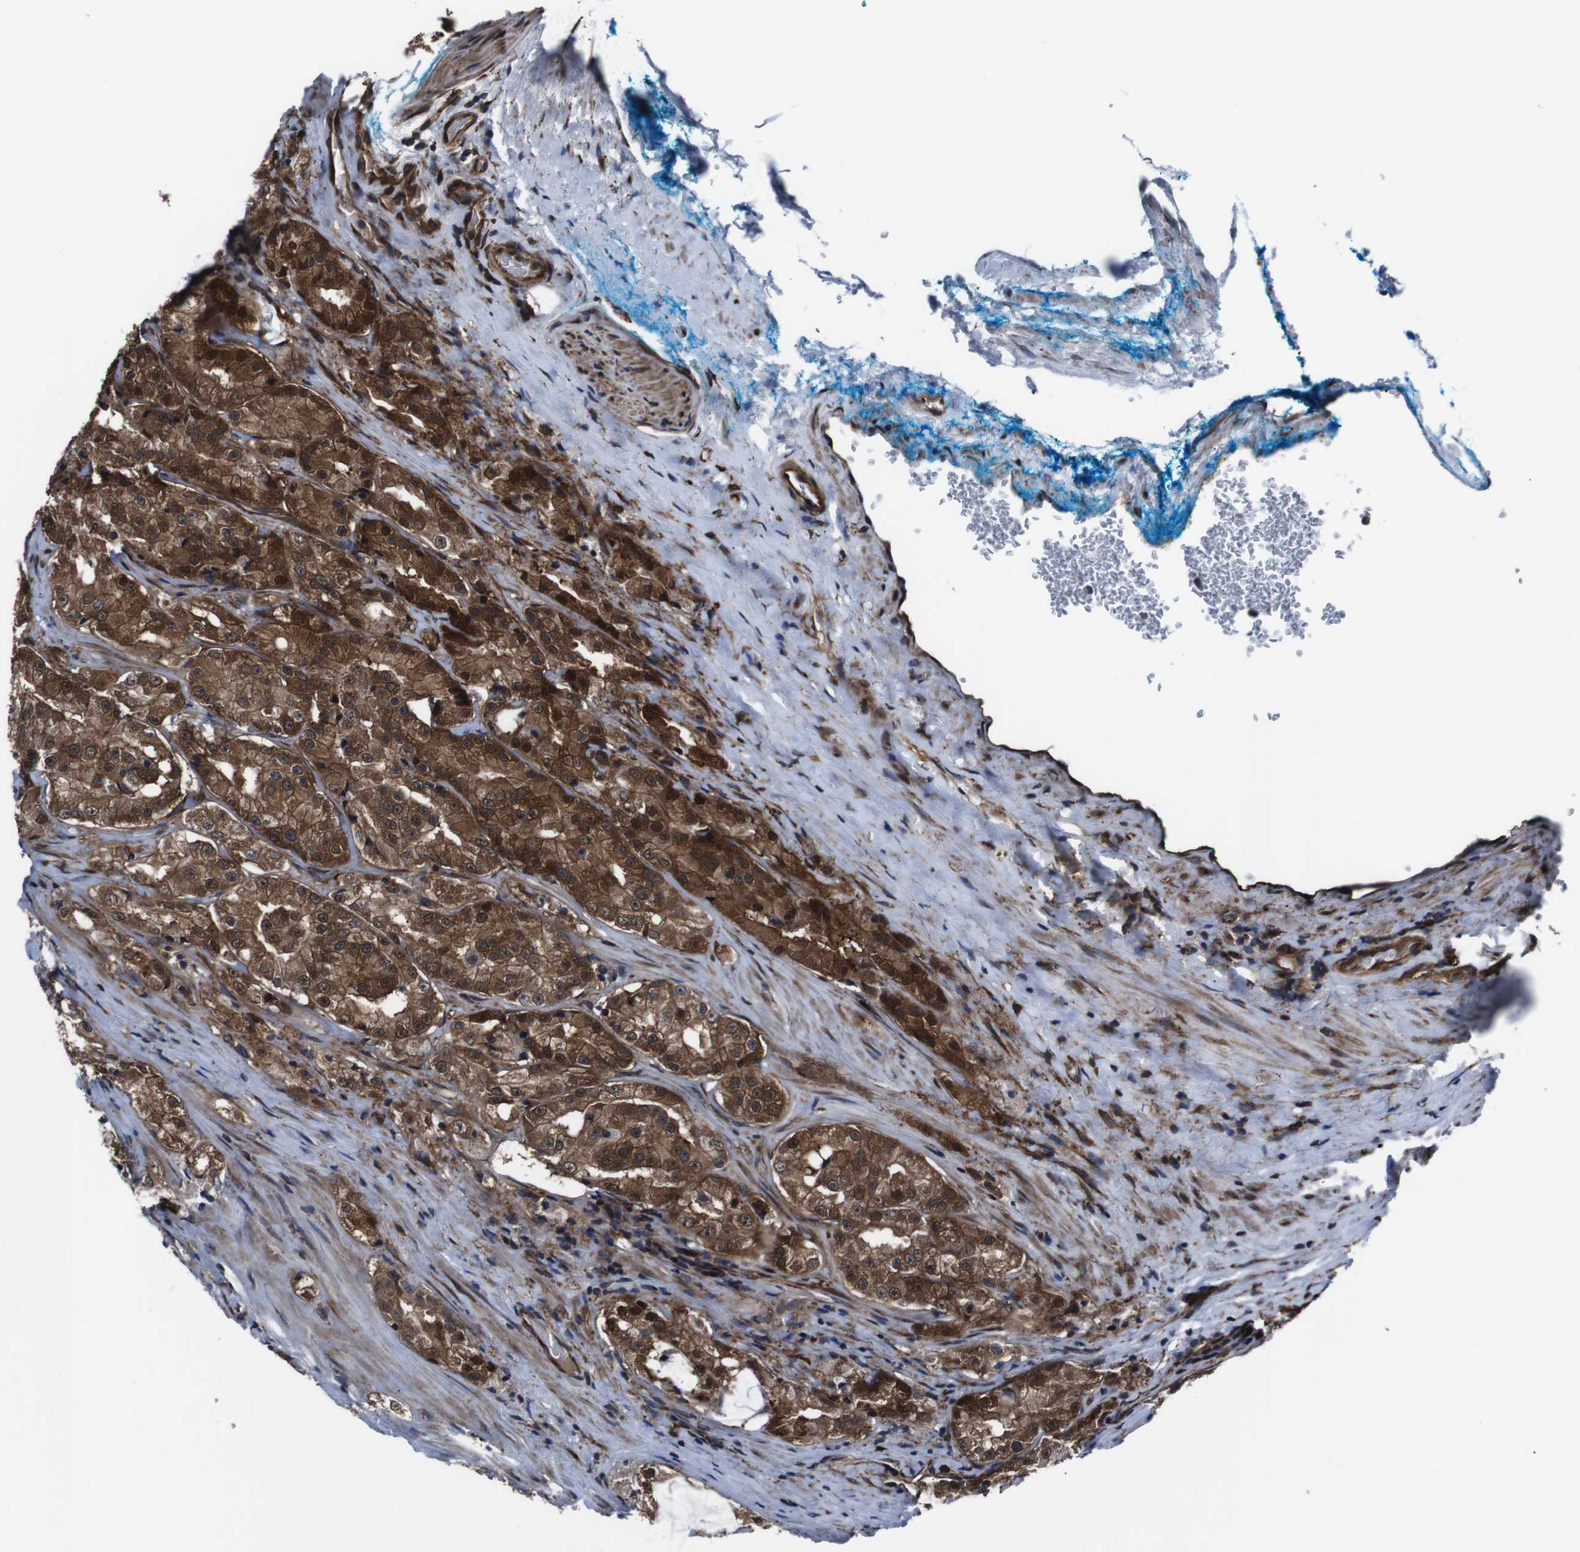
{"staining": {"intensity": "strong", "quantity": ">75%", "location": "cytoplasmic/membranous,nuclear"}, "tissue": "prostate cancer", "cell_type": "Tumor cells", "image_type": "cancer", "snomed": [{"axis": "morphology", "description": "Adenocarcinoma, High grade"}, {"axis": "topography", "description": "Prostate"}], "caption": "Tumor cells reveal high levels of strong cytoplasmic/membranous and nuclear expression in about >75% of cells in human prostate cancer.", "gene": "EIF4A2", "patient": {"sex": "male", "age": 73}}